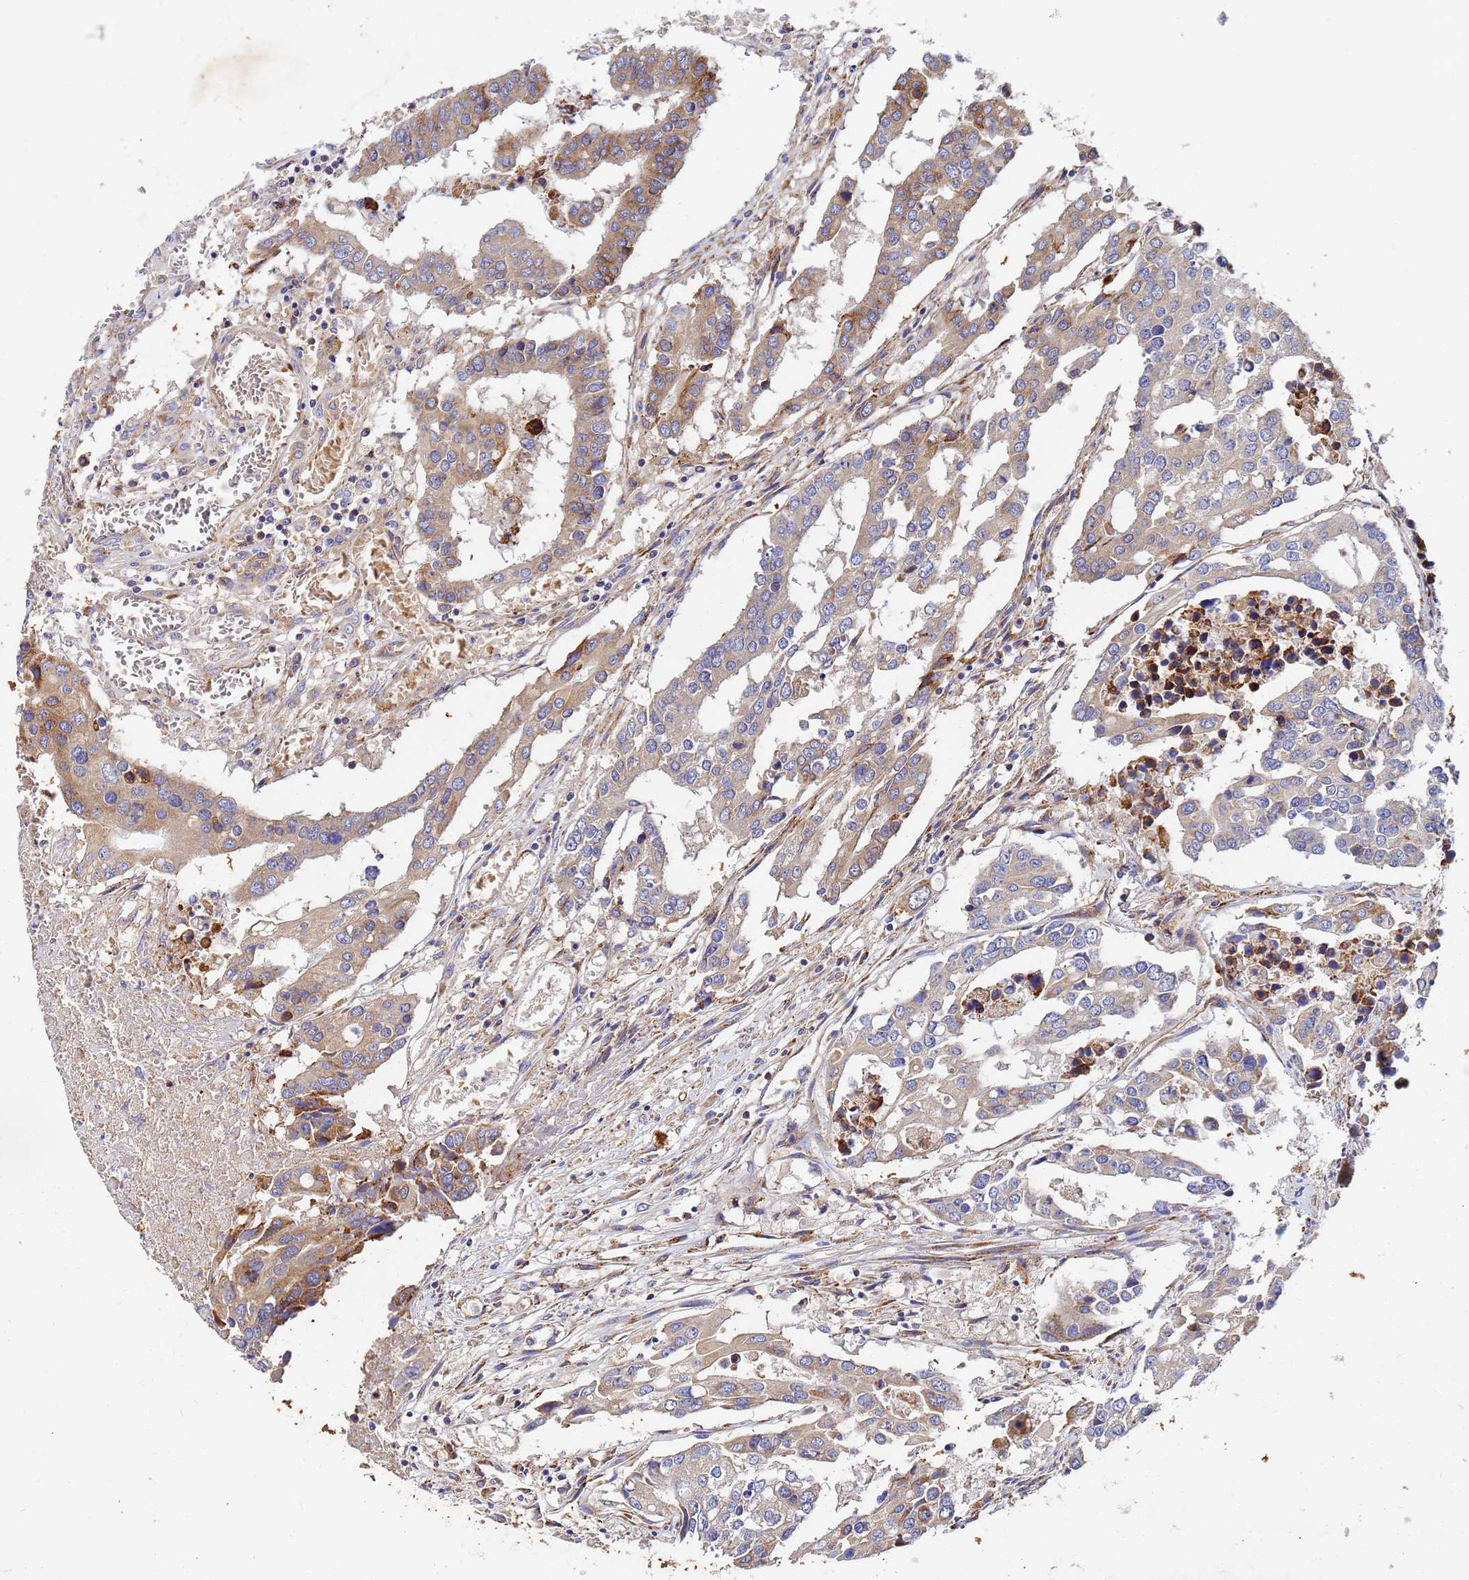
{"staining": {"intensity": "moderate", "quantity": "<25%", "location": "cytoplasmic/membranous"}, "tissue": "colorectal cancer", "cell_type": "Tumor cells", "image_type": "cancer", "snomed": [{"axis": "morphology", "description": "Adenocarcinoma, NOS"}, {"axis": "topography", "description": "Colon"}], "caption": "Adenocarcinoma (colorectal) tissue shows moderate cytoplasmic/membranous staining in about <25% of tumor cells (brown staining indicates protein expression, while blue staining denotes nuclei).", "gene": "POM121", "patient": {"sex": "male", "age": 77}}